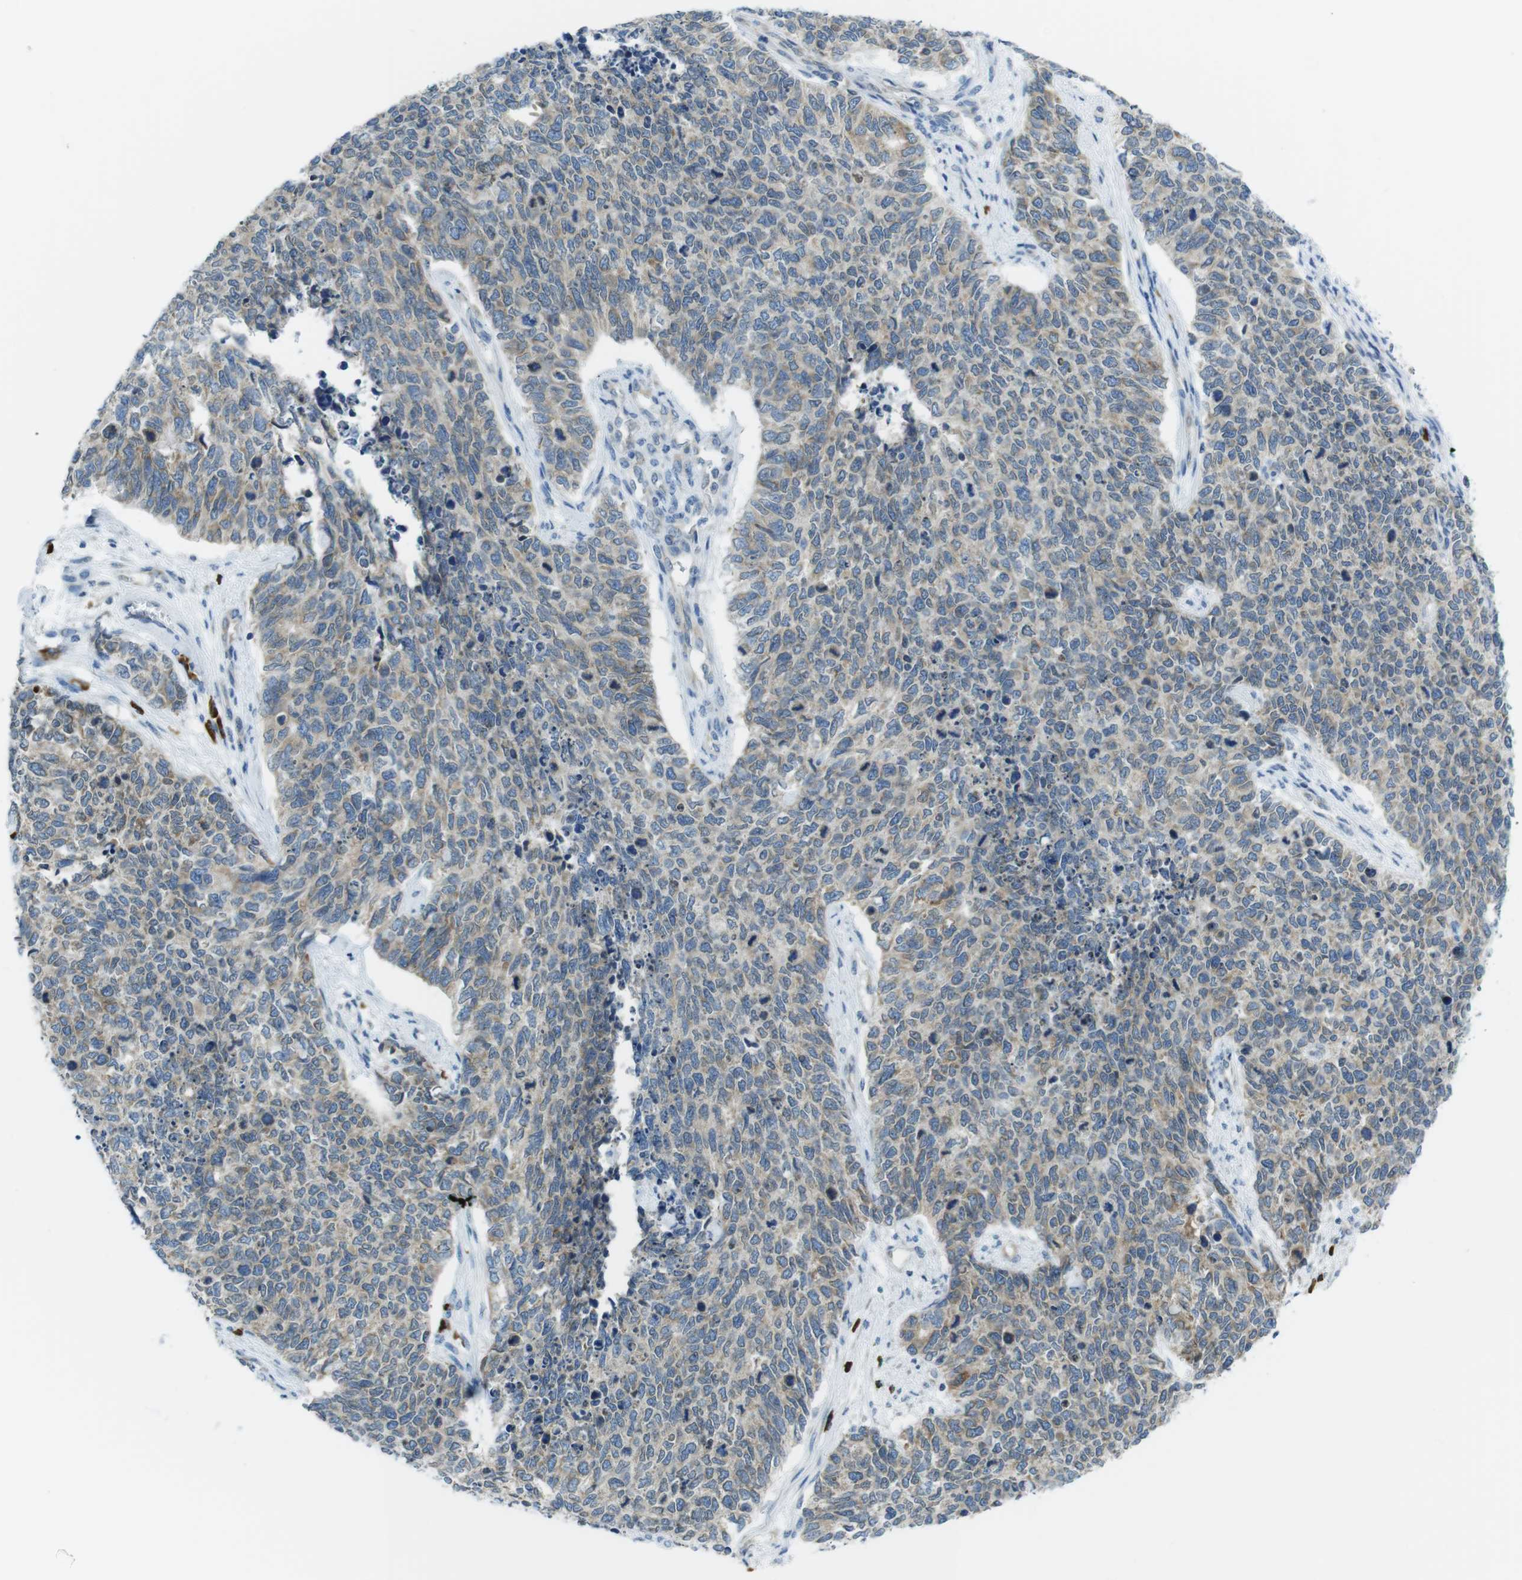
{"staining": {"intensity": "weak", "quantity": "25%-75%", "location": "cytoplasmic/membranous"}, "tissue": "cervical cancer", "cell_type": "Tumor cells", "image_type": "cancer", "snomed": [{"axis": "morphology", "description": "Squamous cell carcinoma, NOS"}, {"axis": "topography", "description": "Cervix"}], "caption": "DAB (3,3'-diaminobenzidine) immunohistochemical staining of cervical cancer (squamous cell carcinoma) exhibits weak cytoplasmic/membranous protein expression in about 25%-75% of tumor cells.", "gene": "CLPTM1L", "patient": {"sex": "female", "age": 63}}